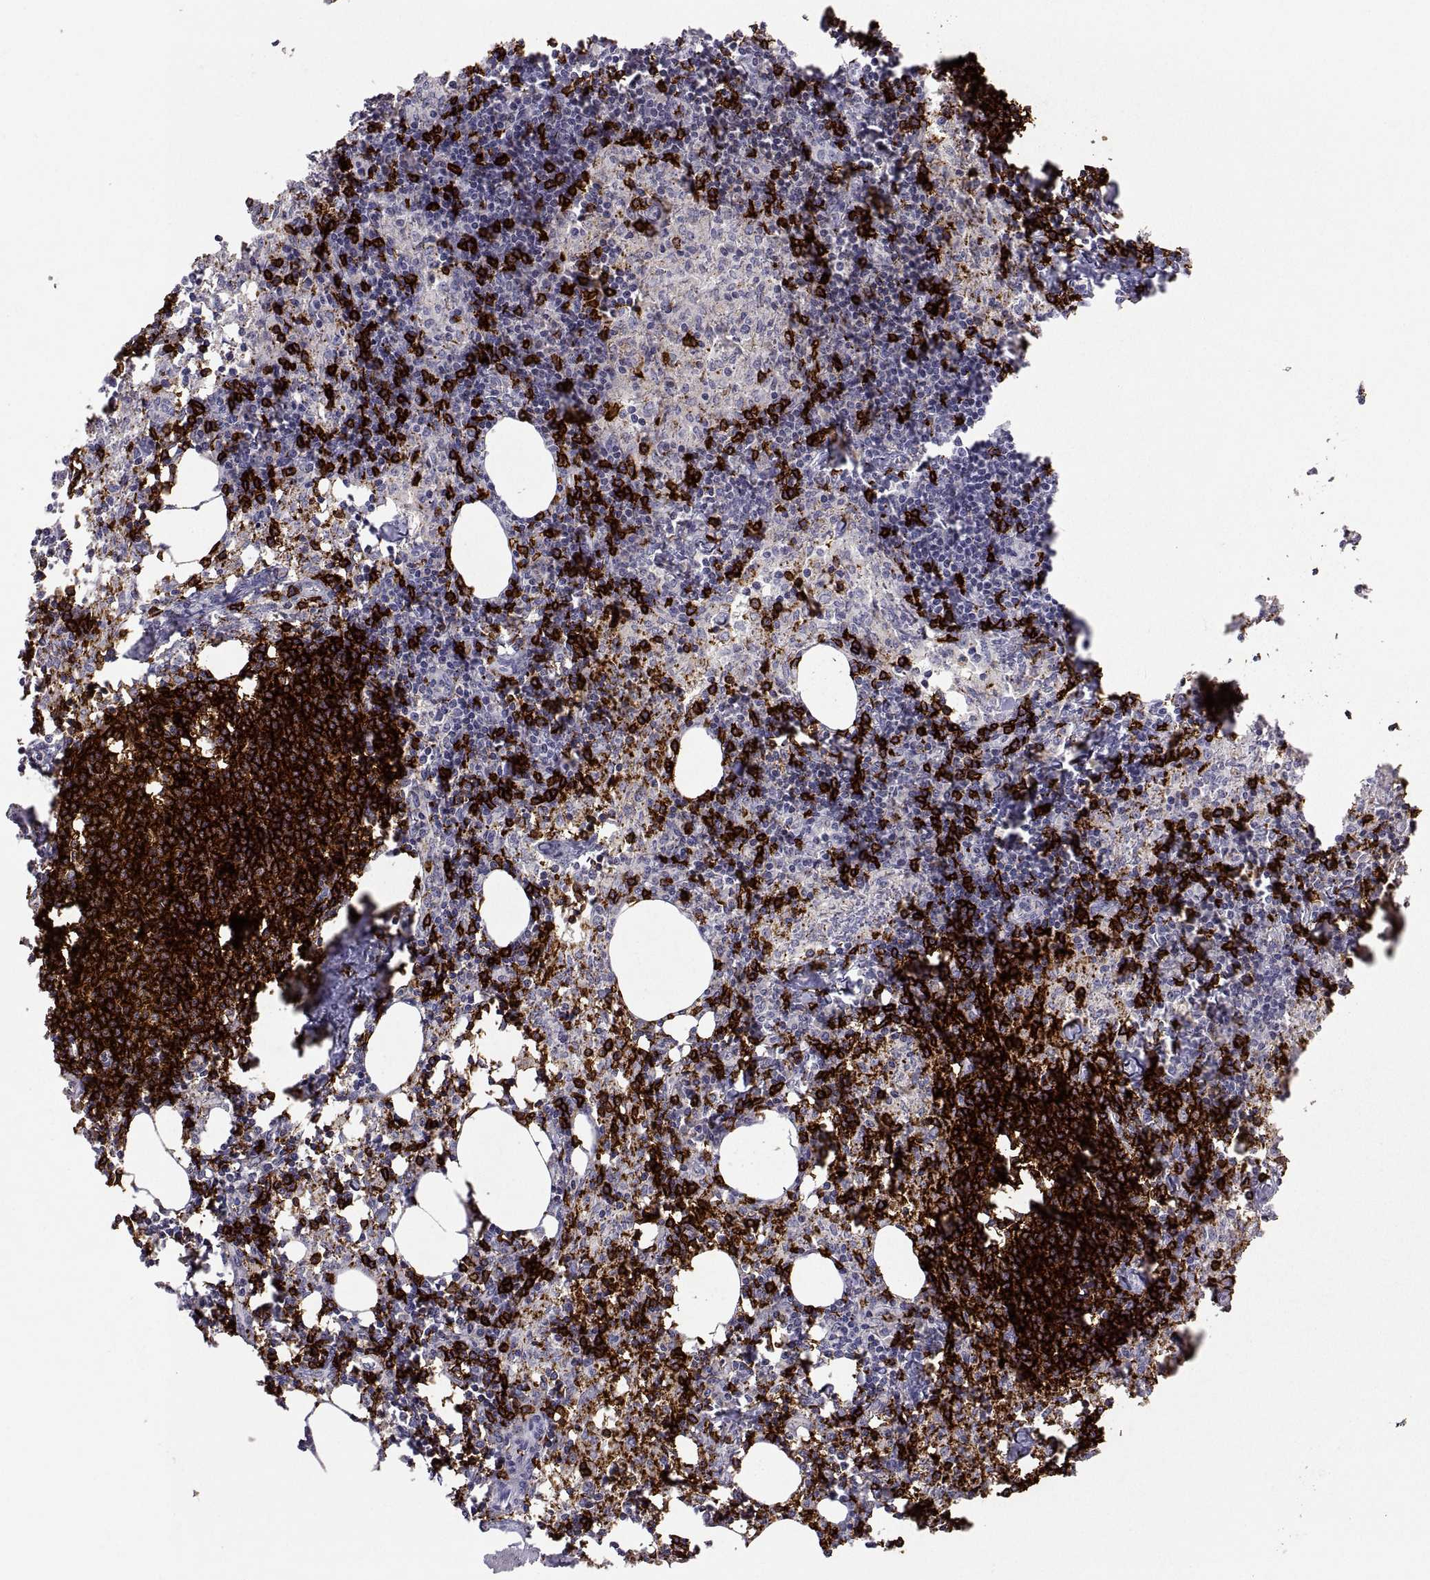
{"staining": {"intensity": "strong", "quantity": ">75%", "location": "cytoplasmic/membranous"}, "tissue": "lymph node", "cell_type": "Germinal center cells", "image_type": "normal", "snomed": [{"axis": "morphology", "description": "Normal tissue, NOS"}, {"axis": "topography", "description": "Lymph node"}], "caption": "Normal lymph node shows strong cytoplasmic/membranous staining in approximately >75% of germinal center cells, visualized by immunohistochemistry.", "gene": "MS4A1", "patient": {"sex": "female", "age": 52}}